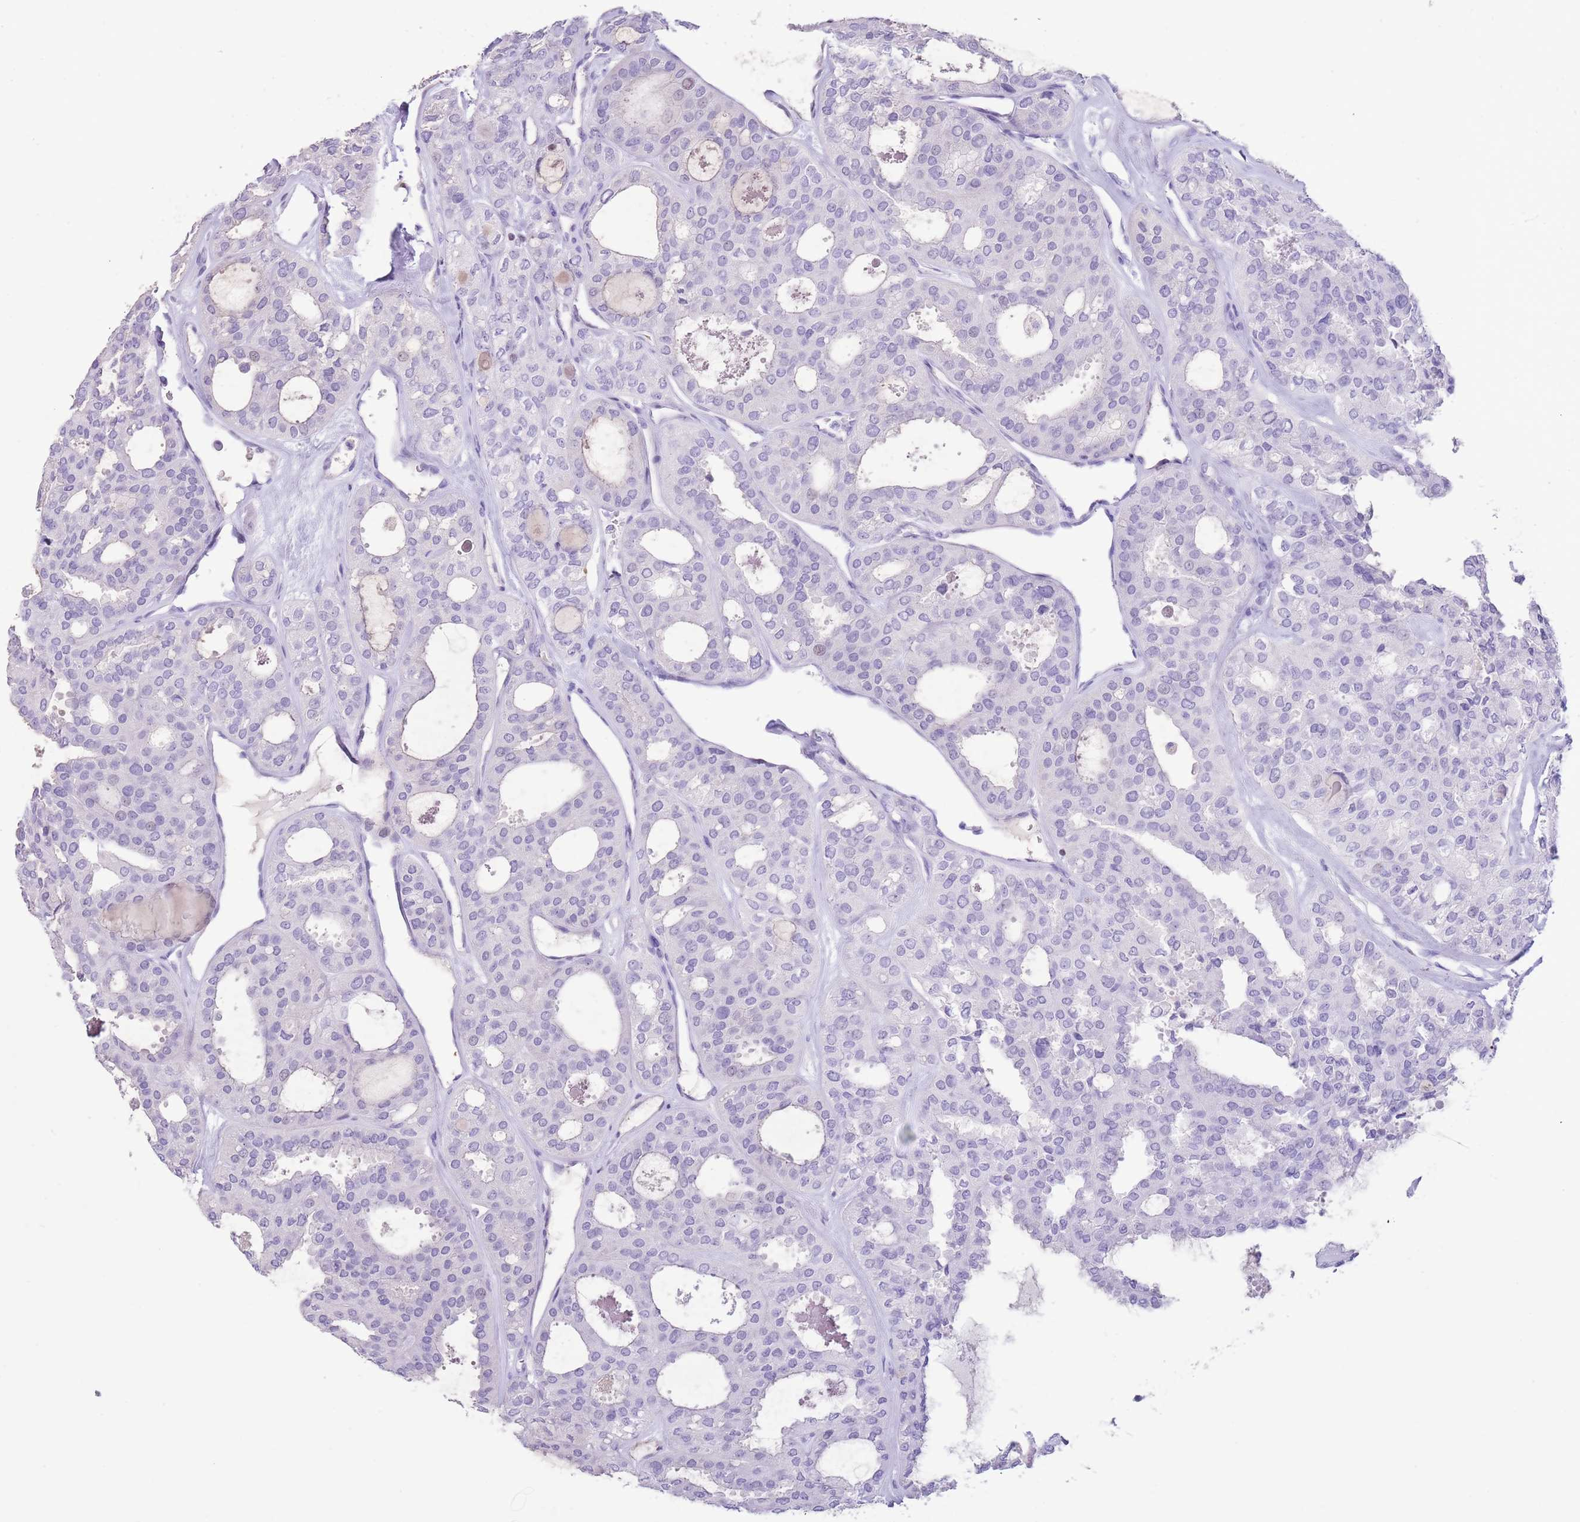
{"staining": {"intensity": "negative", "quantity": "none", "location": "none"}, "tissue": "thyroid cancer", "cell_type": "Tumor cells", "image_type": "cancer", "snomed": [{"axis": "morphology", "description": "Follicular adenoma carcinoma, NOS"}, {"axis": "topography", "description": "Thyroid gland"}], "caption": "Photomicrograph shows no significant protein expression in tumor cells of thyroid follicular adenoma carcinoma. Nuclei are stained in blue.", "gene": "BCL11B", "patient": {"sex": "male", "age": 75}}